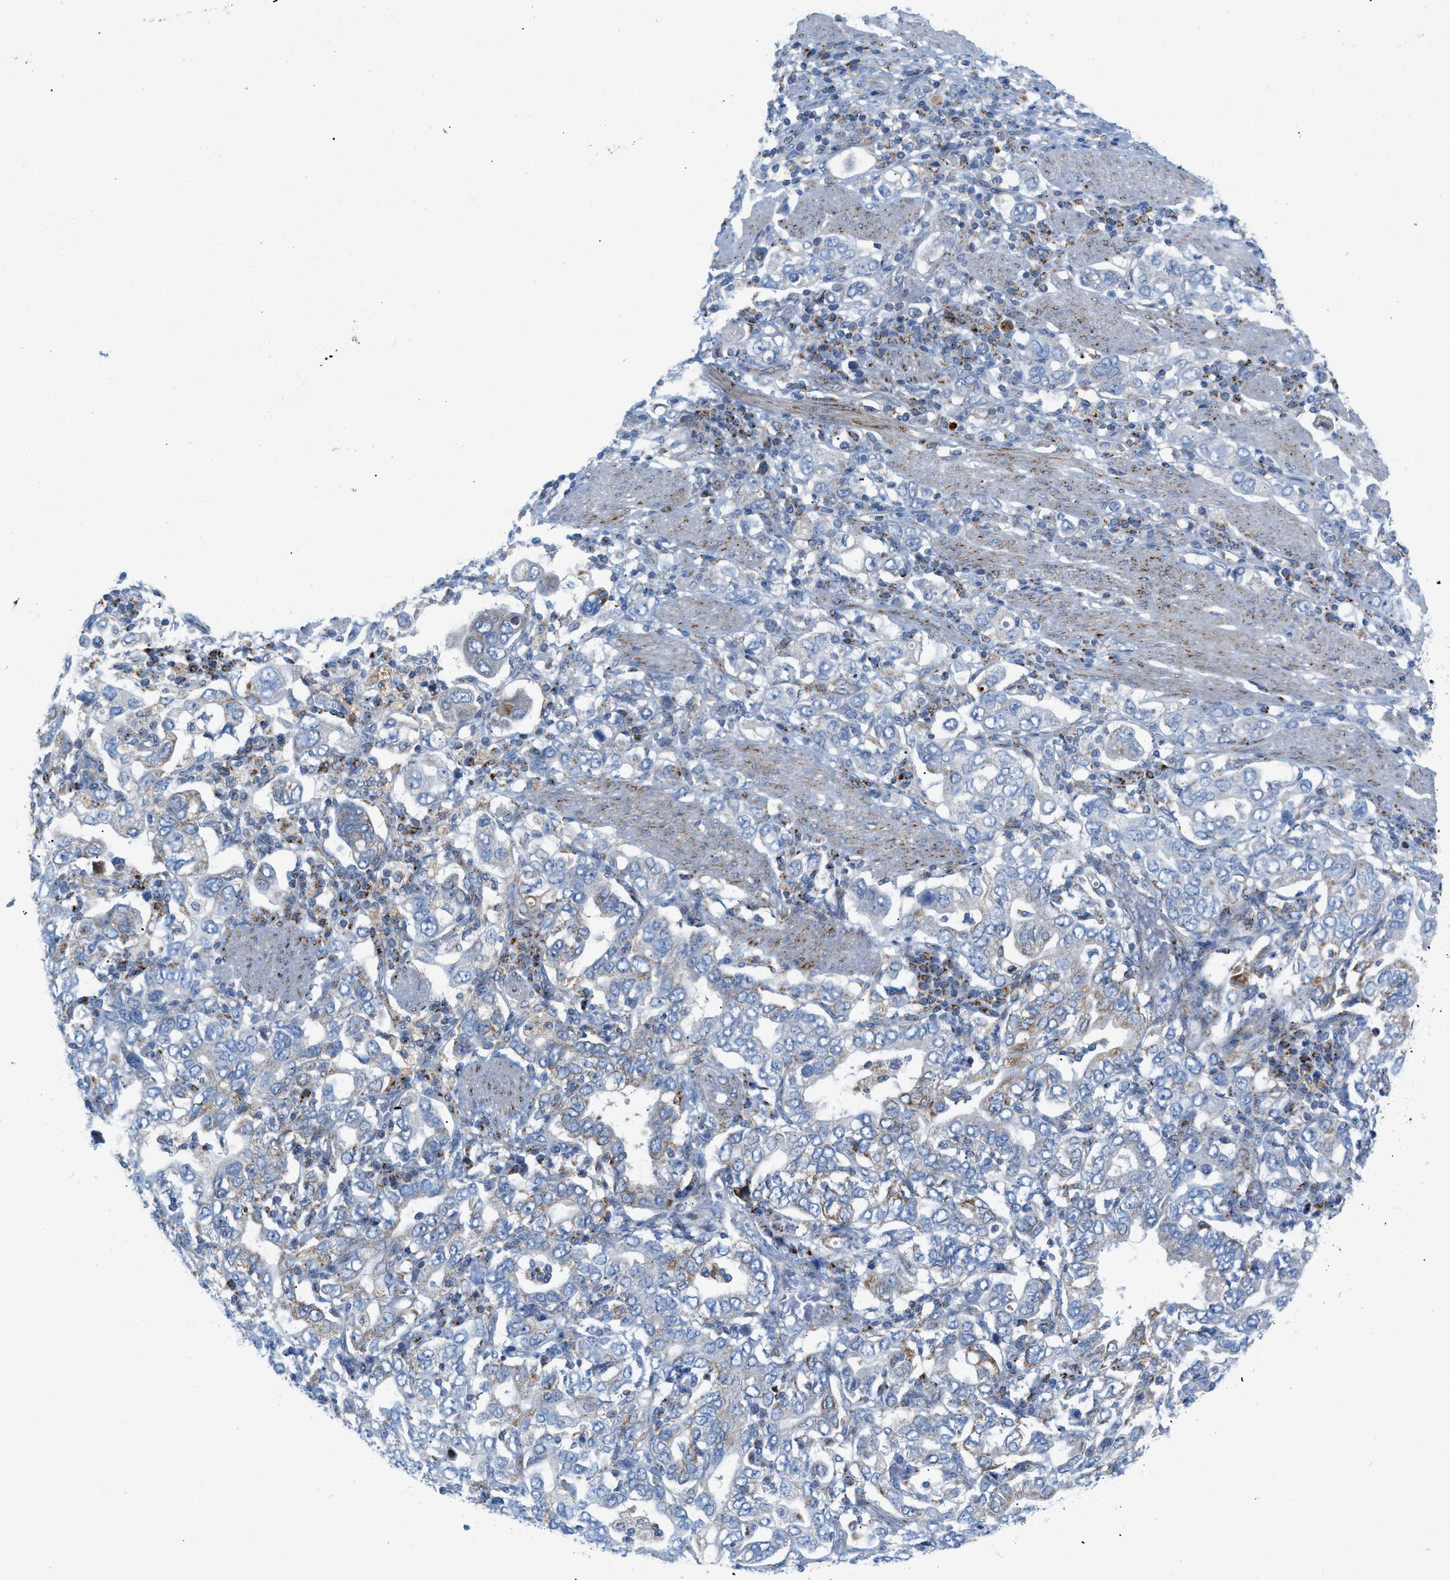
{"staining": {"intensity": "weak", "quantity": "<25%", "location": "cytoplasmic/membranous"}, "tissue": "stomach cancer", "cell_type": "Tumor cells", "image_type": "cancer", "snomed": [{"axis": "morphology", "description": "Adenocarcinoma, NOS"}, {"axis": "topography", "description": "Stomach, upper"}], "caption": "The micrograph reveals no significant staining in tumor cells of stomach cancer.", "gene": "RBBP9", "patient": {"sex": "male", "age": 62}}